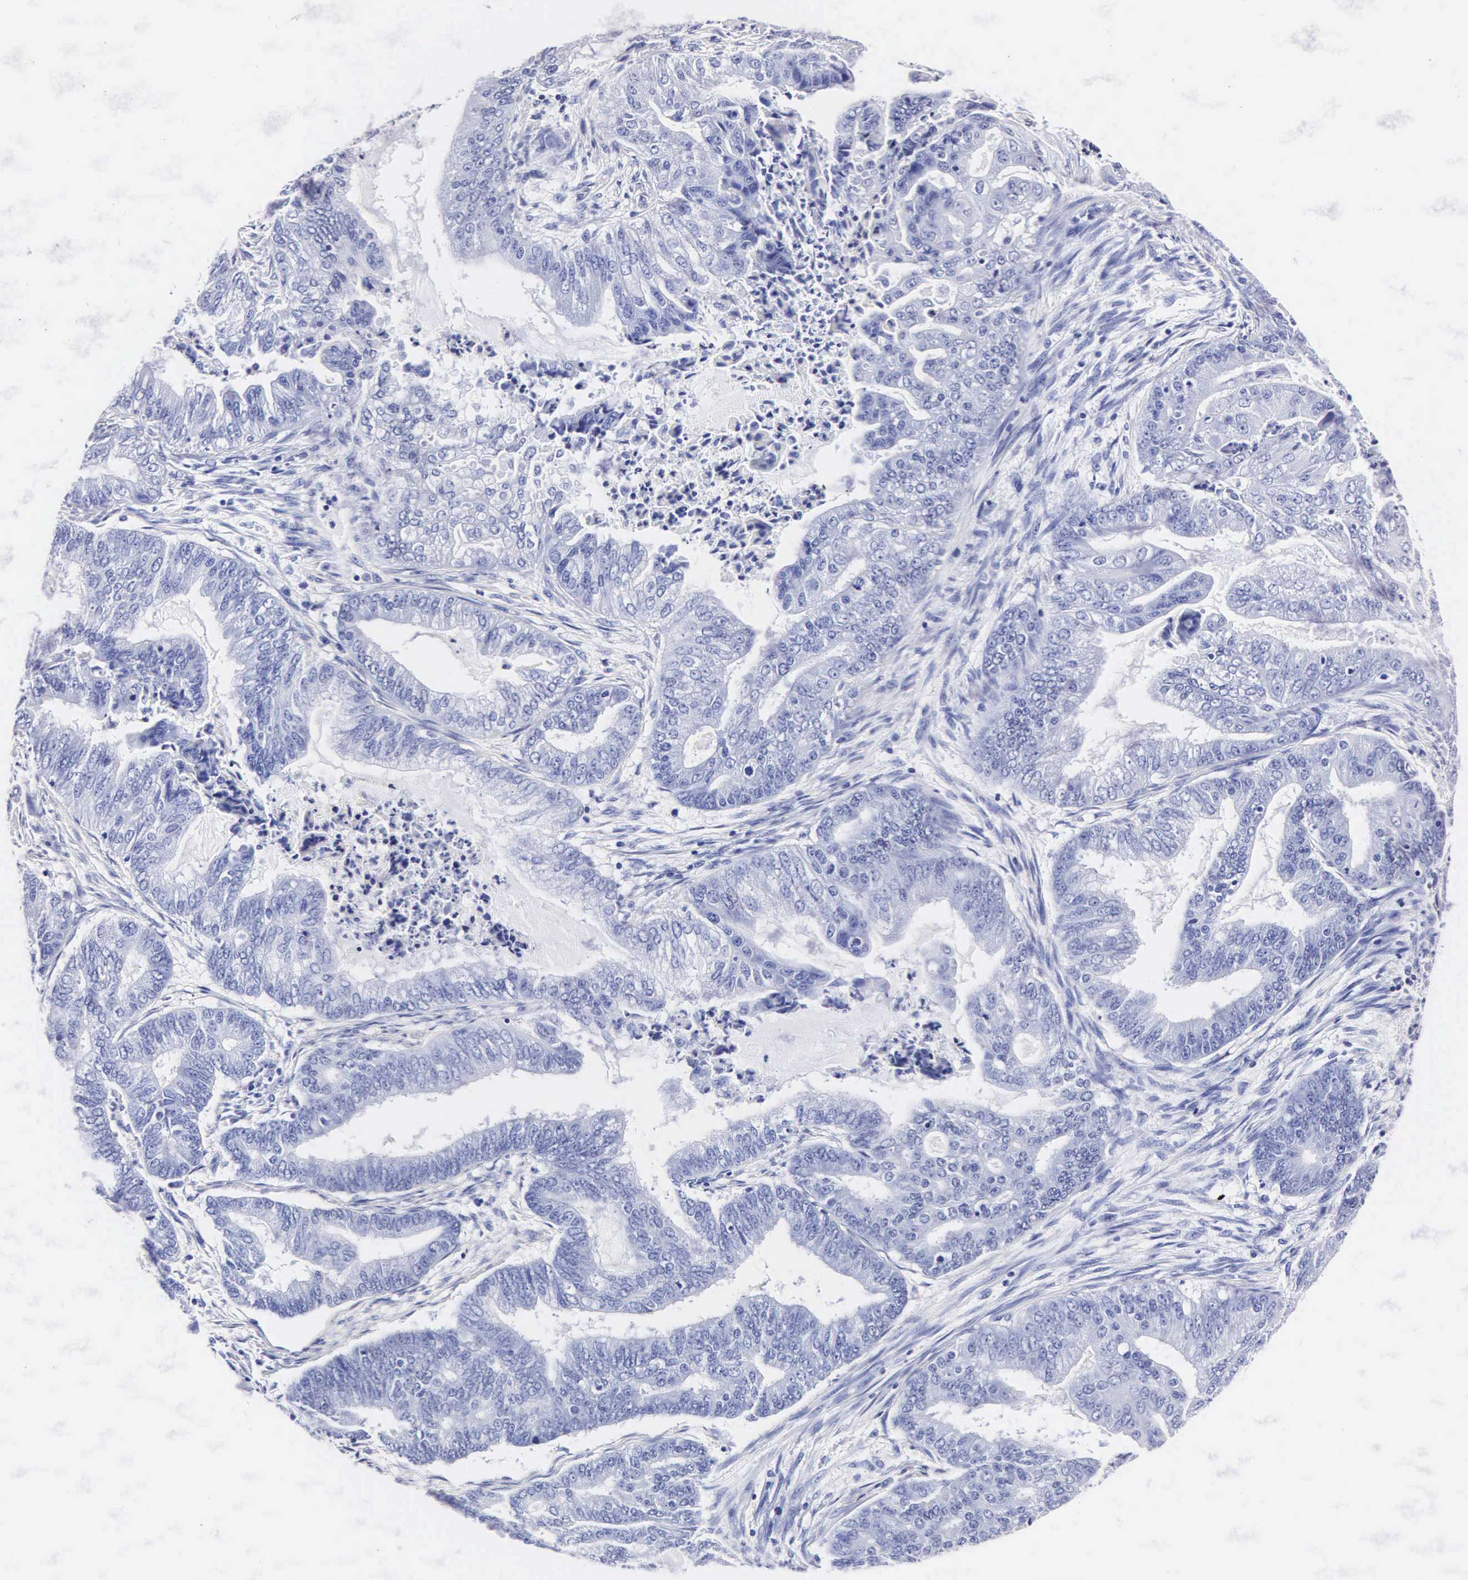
{"staining": {"intensity": "negative", "quantity": "none", "location": "none"}, "tissue": "endometrial cancer", "cell_type": "Tumor cells", "image_type": "cancer", "snomed": [{"axis": "morphology", "description": "Adenocarcinoma, NOS"}, {"axis": "topography", "description": "Endometrium"}], "caption": "The histopathology image displays no significant staining in tumor cells of endometrial cancer.", "gene": "MB", "patient": {"sex": "female", "age": 63}}